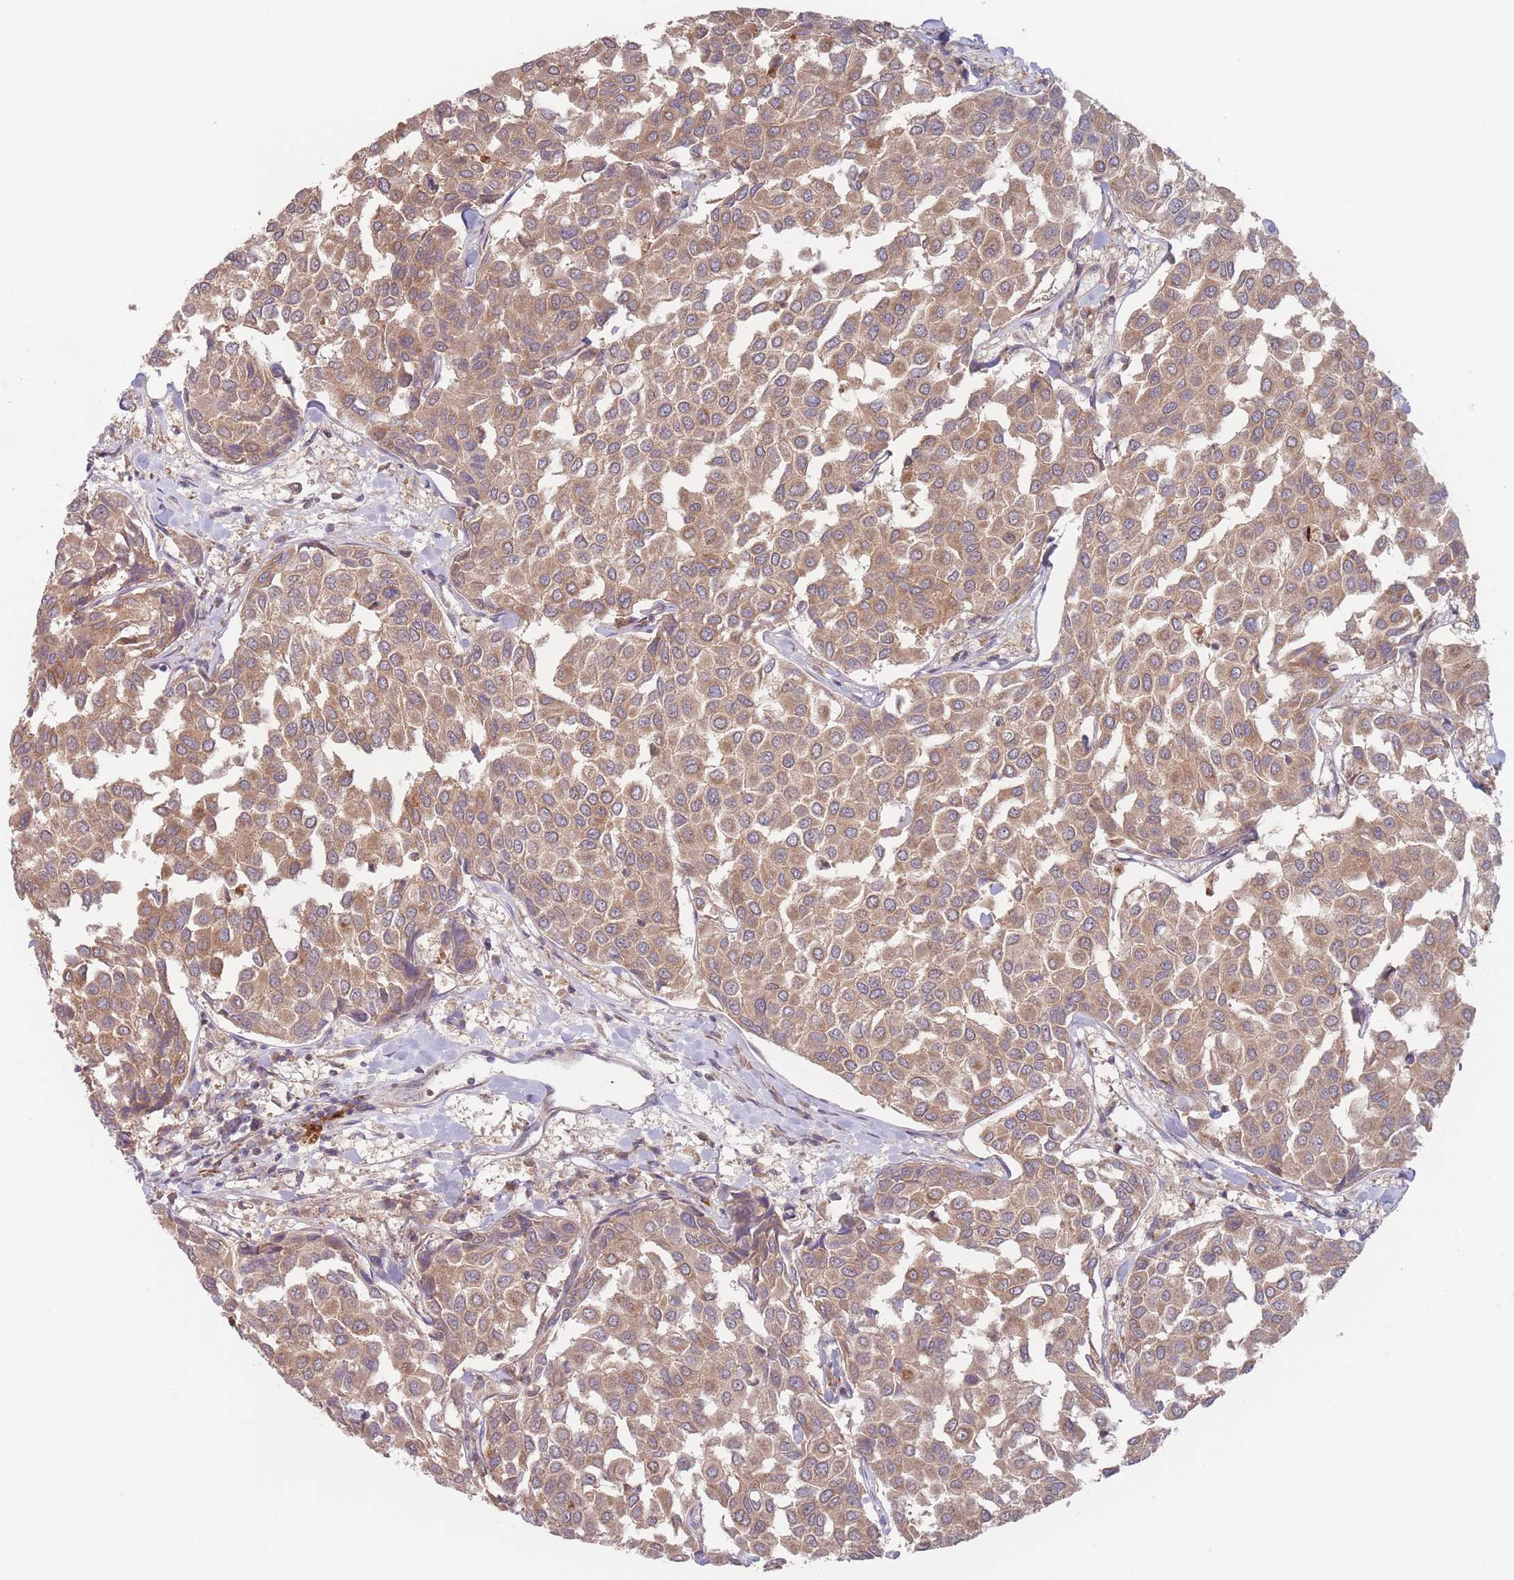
{"staining": {"intensity": "moderate", "quantity": ">75%", "location": "cytoplasmic/membranous"}, "tissue": "breast cancer", "cell_type": "Tumor cells", "image_type": "cancer", "snomed": [{"axis": "morphology", "description": "Duct carcinoma"}, {"axis": "topography", "description": "Breast"}], "caption": "This image exhibits breast cancer stained with immunohistochemistry (IHC) to label a protein in brown. The cytoplasmic/membranous of tumor cells show moderate positivity for the protein. Nuclei are counter-stained blue.", "gene": "PPM1A", "patient": {"sex": "female", "age": 55}}